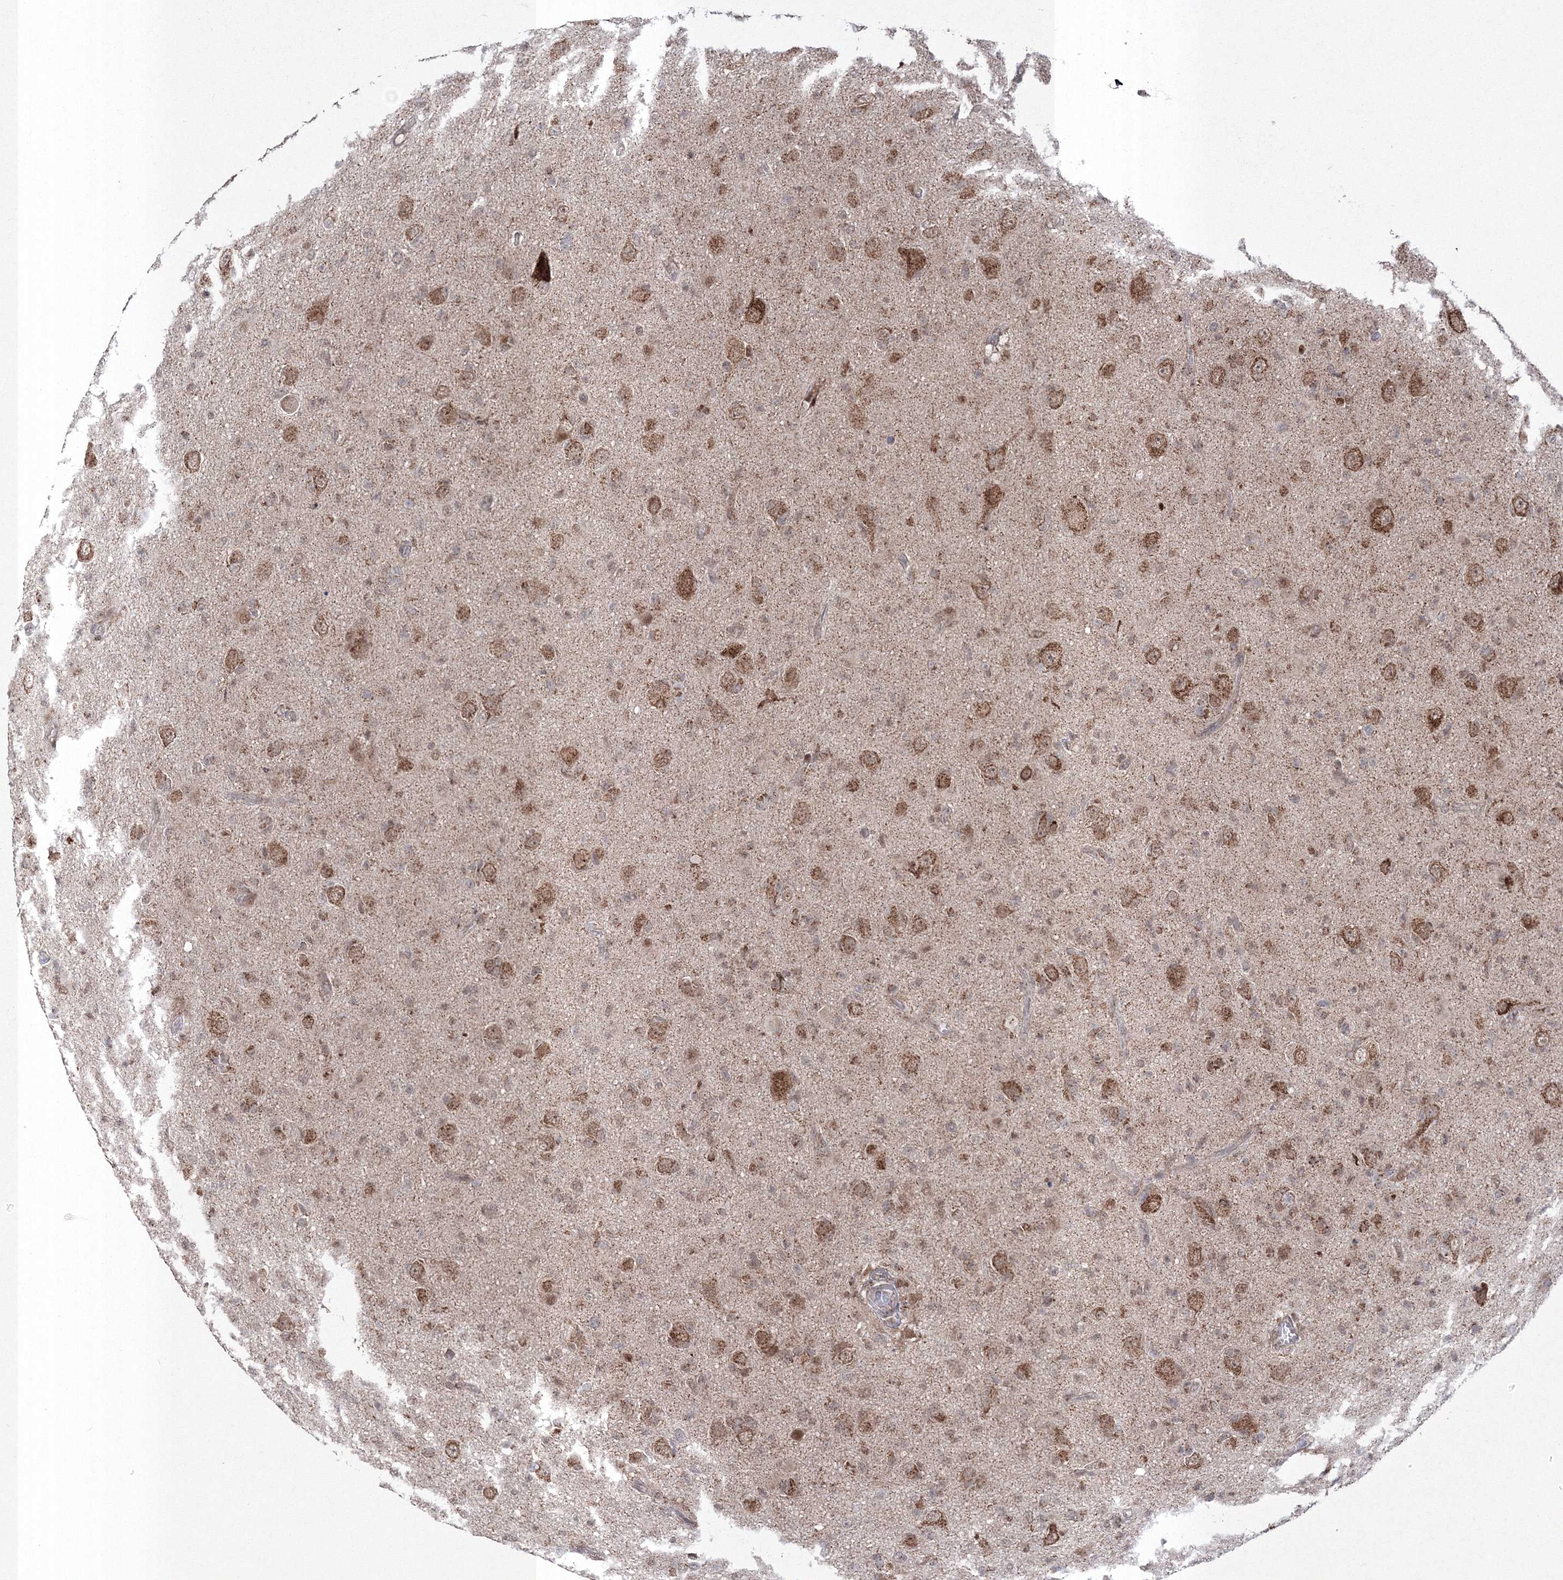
{"staining": {"intensity": "moderate", "quantity": ">75%", "location": "cytoplasmic/membranous"}, "tissue": "glioma", "cell_type": "Tumor cells", "image_type": "cancer", "snomed": [{"axis": "morphology", "description": "Glioma, malignant, High grade"}, {"axis": "topography", "description": "Brain"}], "caption": "Immunohistochemical staining of glioma reveals moderate cytoplasmic/membranous protein staining in approximately >75% of tumor cells. (DAB (3,3'-diaminobenzidine) = brown stain, brightfield microscopy at high magnification).", "gene": "GRSF1", "patient": {"sex": "female", "age": 57}}